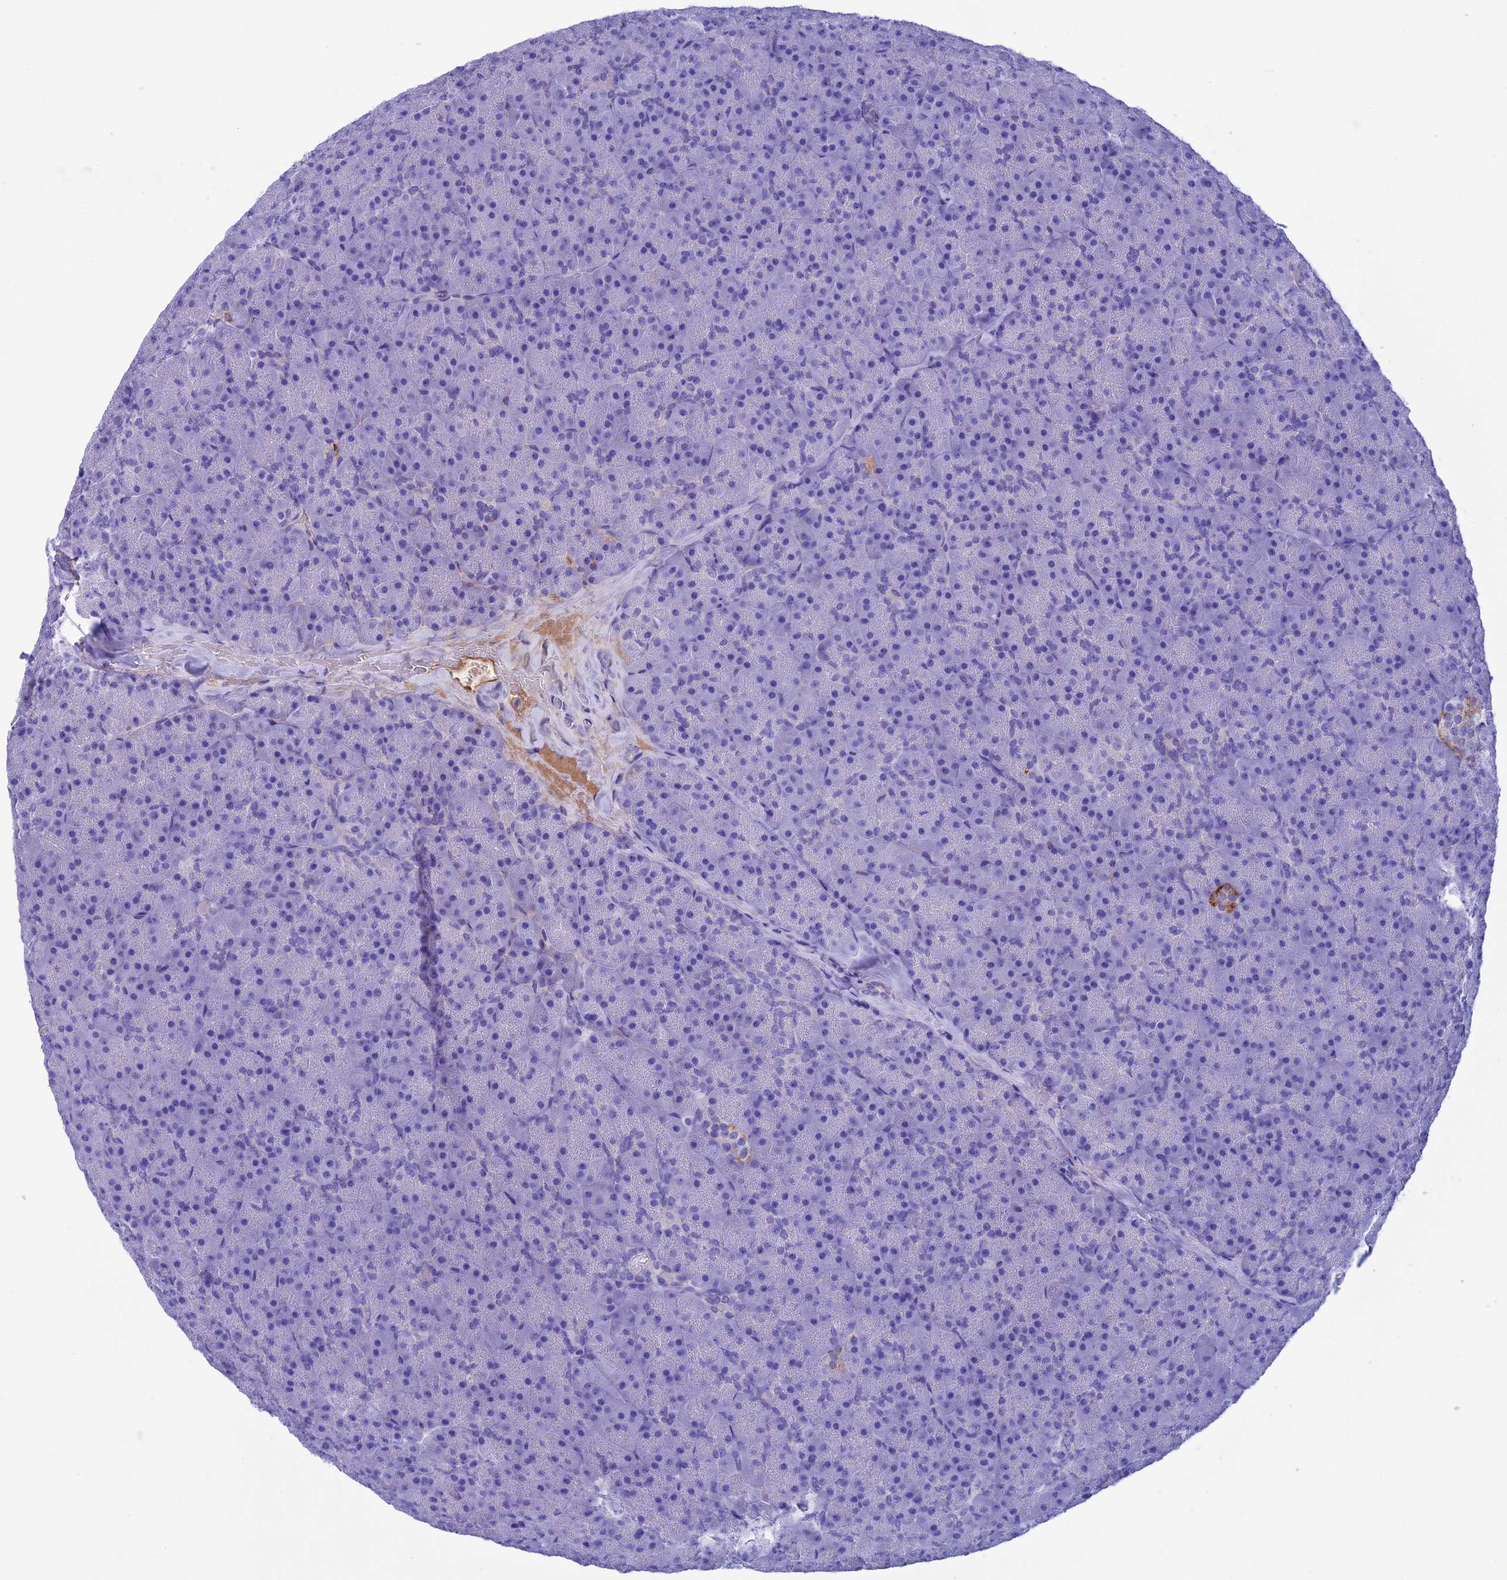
{"staining": {"intensity": "weak", "quantity": "<25%", "location": "cytoplasmic/membranous"}, "tissue": "pancreas", "cell_type": "Exocrine glandular cells", "image_type": "normal", "snomed": [{"axis": "morphology", "description": "Normal tissue, NOS"}, {"axis": "topography", "description": "Pancreas"}], "caption": "IHC micrograph of unremarkable human pancreas stained for a protein (brown), which reveals no staining in exocrine glandular cells.", "gene": "IGSF6", "patient": {"sex": "male", "age": 36}}